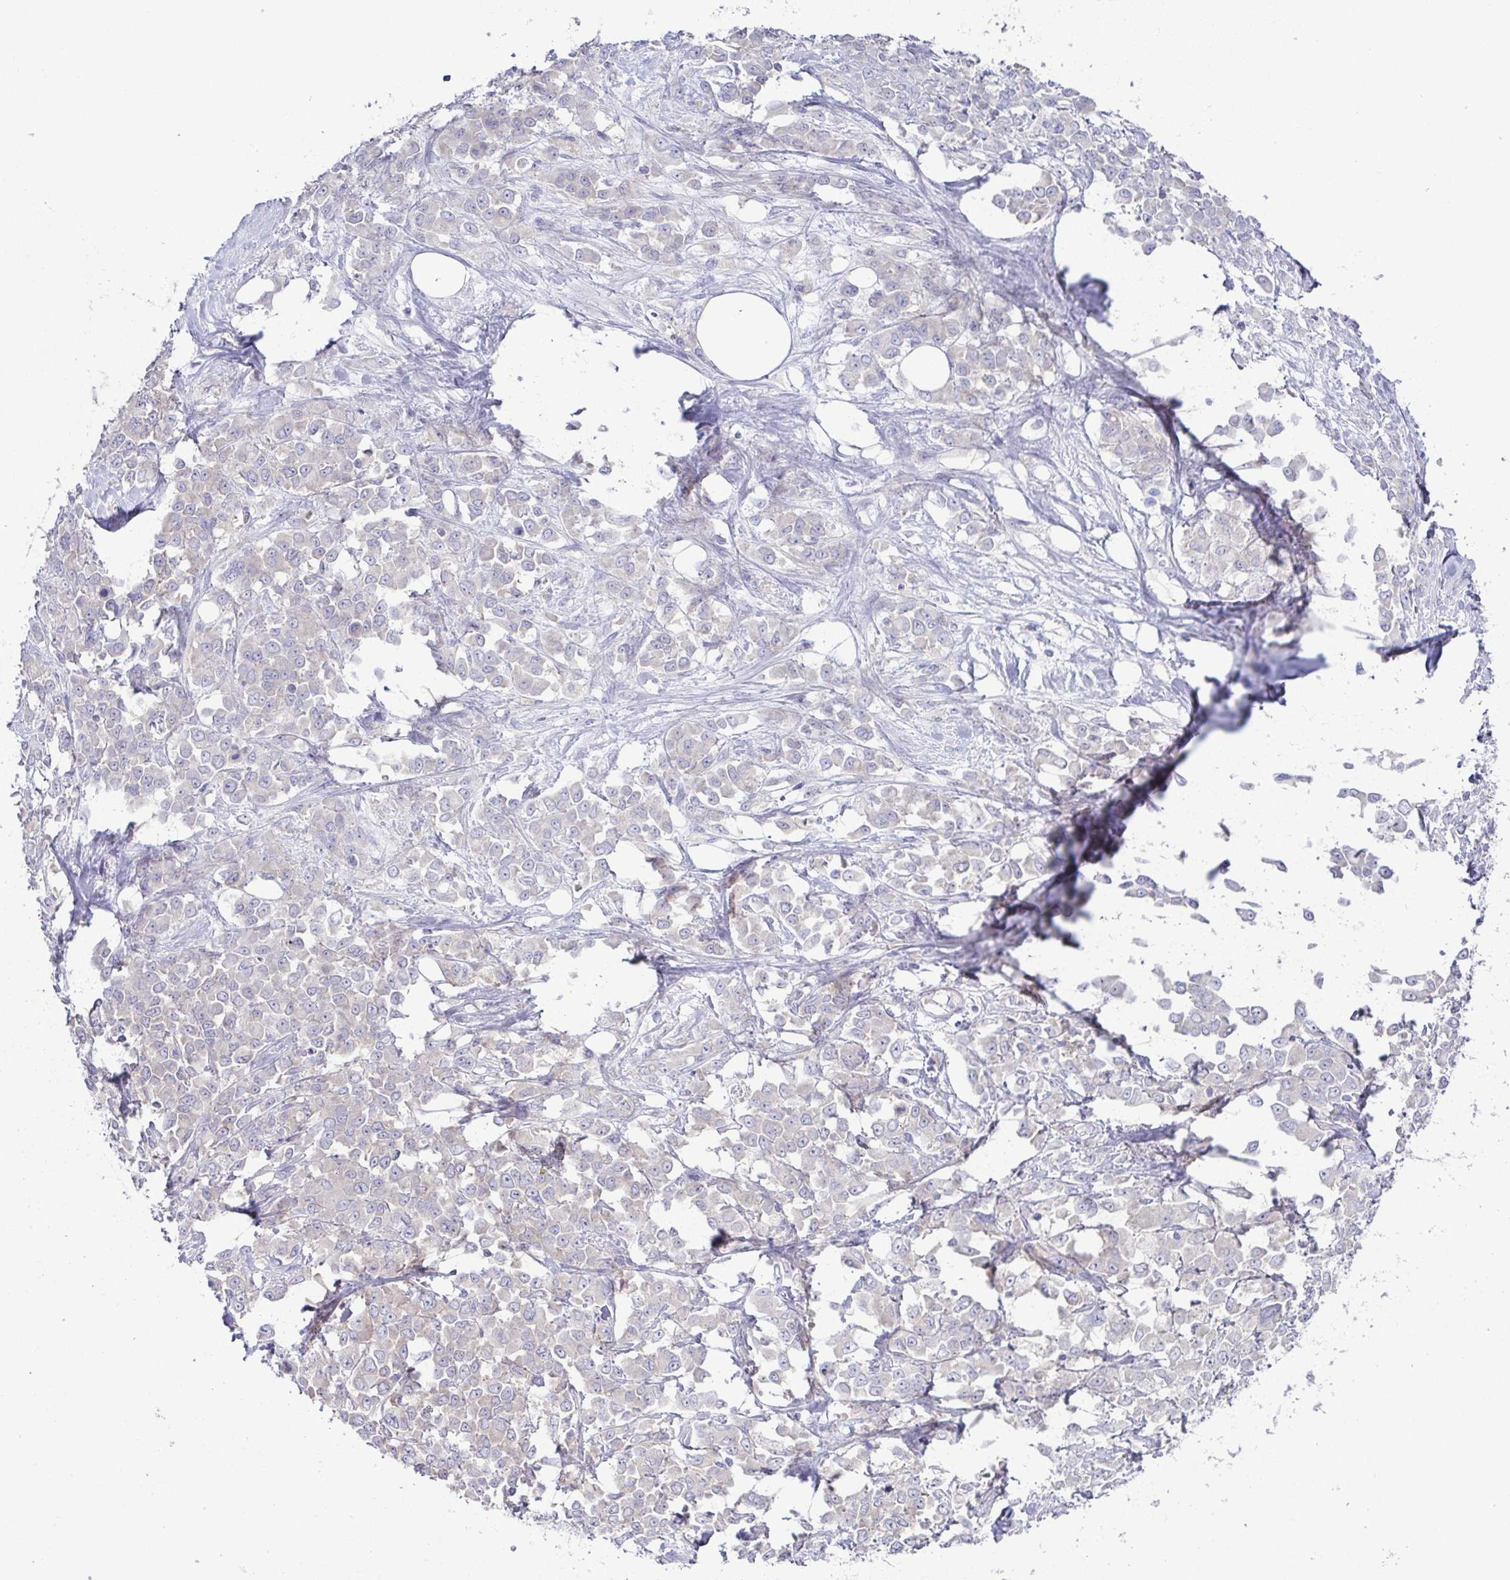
{"staining": {"intensity": "negative", "quantity": "none", "location": "none"}, "tissue": "stomach cancer", "cell_type": "Tumor cells", "image_type": "cancer", "snomed": [{"axis": "morphology", "description": "Adenocarcinoma, NOS"}, {"axis": "topography", "description": "Stomach"}], "caption": "High magnification brightfield microscopy of stomach cancer (adenocarcinoma) stained with DAB (3,3'-diaminobenzidine) (brown) and counterstained with hematoxylin (blue): tumor cells show no significant staining.", "gene": "CFAP97D1", "patient": {"sex": "female", "age": 76}}